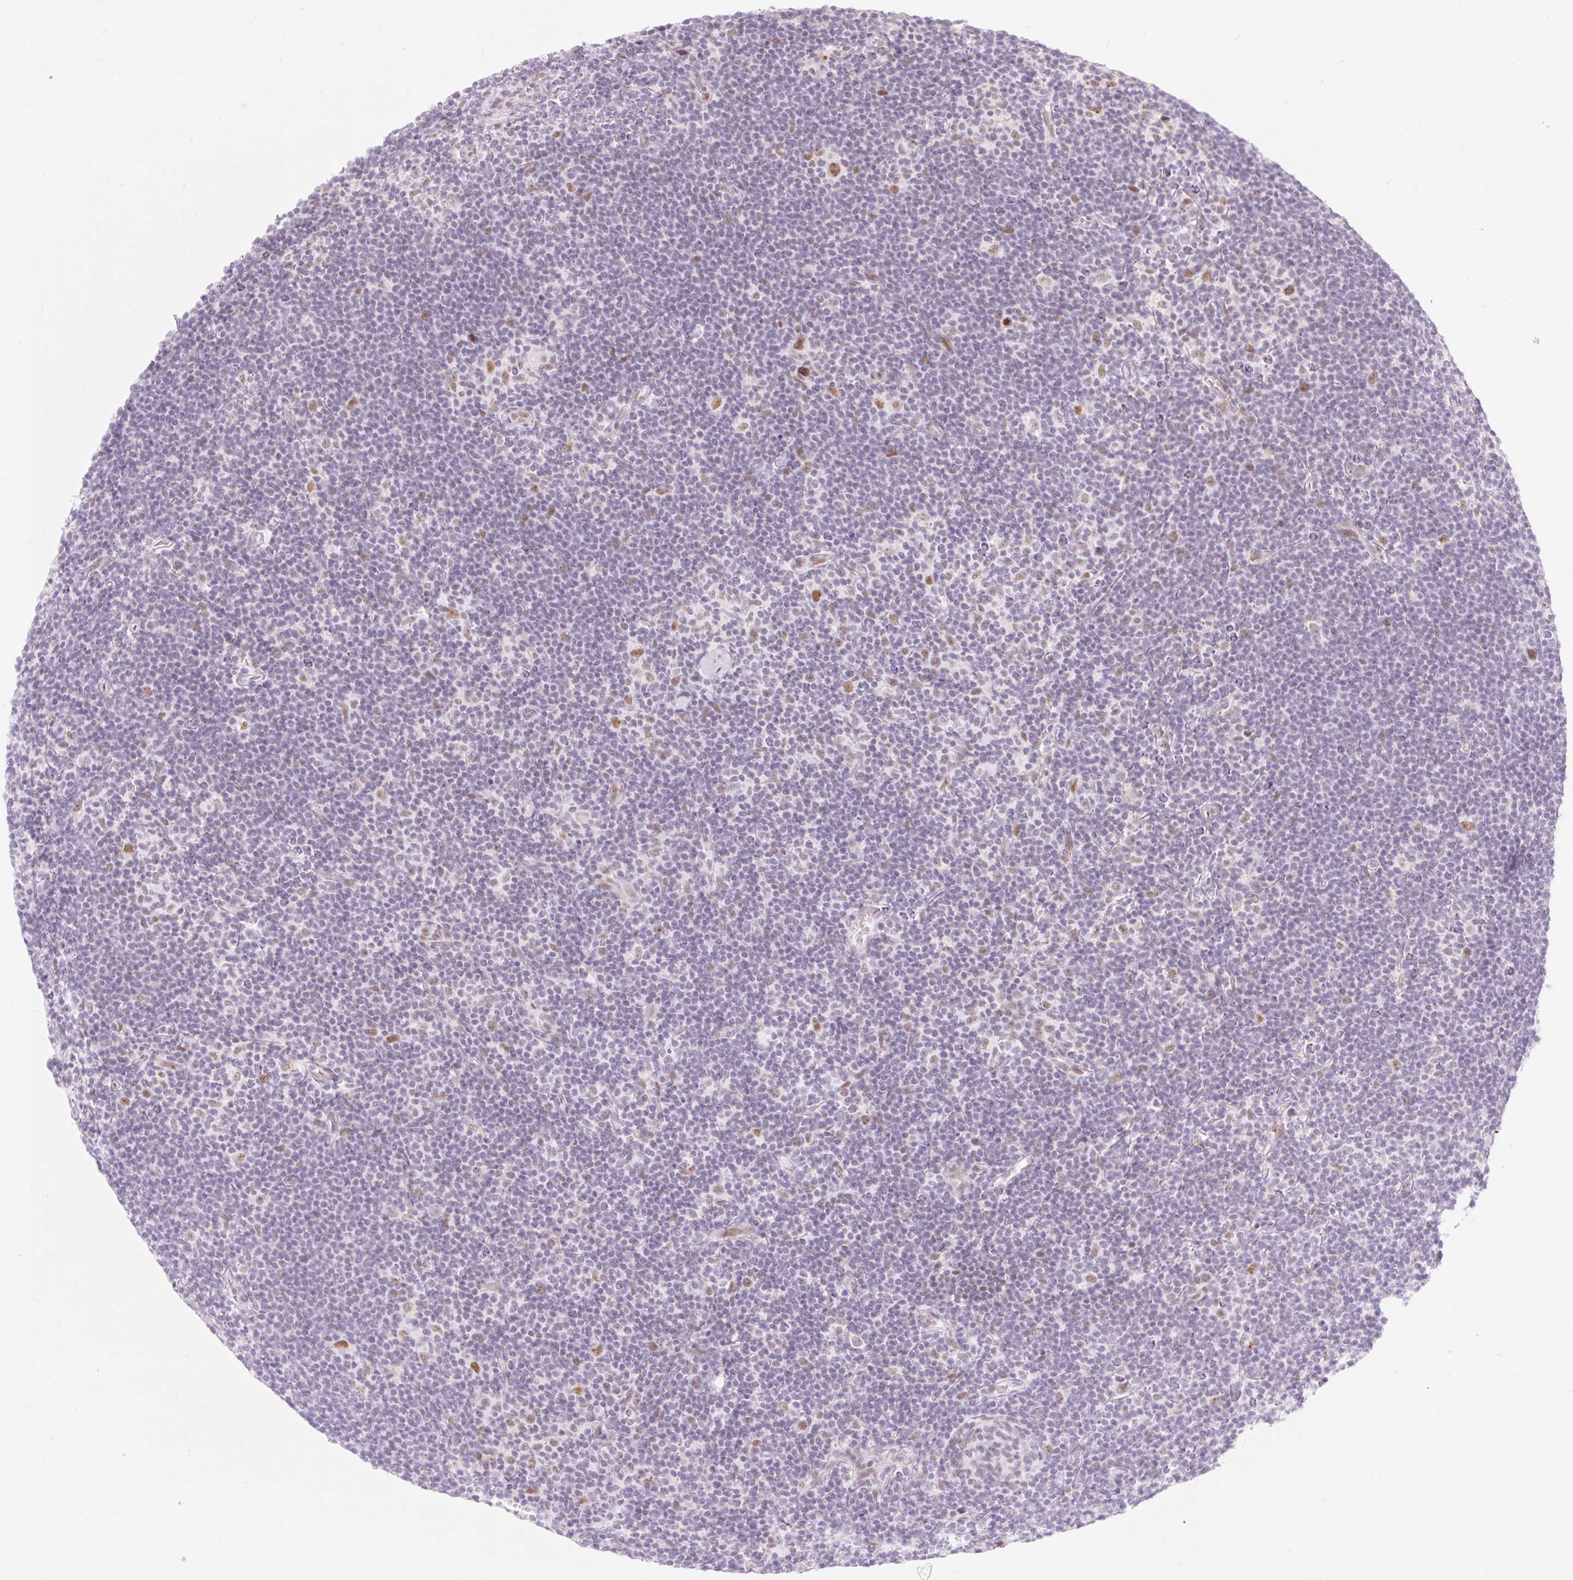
{"staining": {"intensity": "moderate", "quantity": "25%-75%", "location": "nuclear"}, "tissue": "lymphoma", "cell_type": "Tumor cells", "image_type": "cancer", "snomed": [{"axis": "morphology", "description": "Hodgkin's disease, NOS"}, {"axis": "topography", "description": "Lymph node"}], "caption": "This micrograph demonstrates immunohistochemistry (IHC) staining of lymphoma, with medium moderate nuclear positivity in about 25%-75% of tumor cells.", "gene": "H2BW1", "patient": {"sex": "female", "age": 57}}